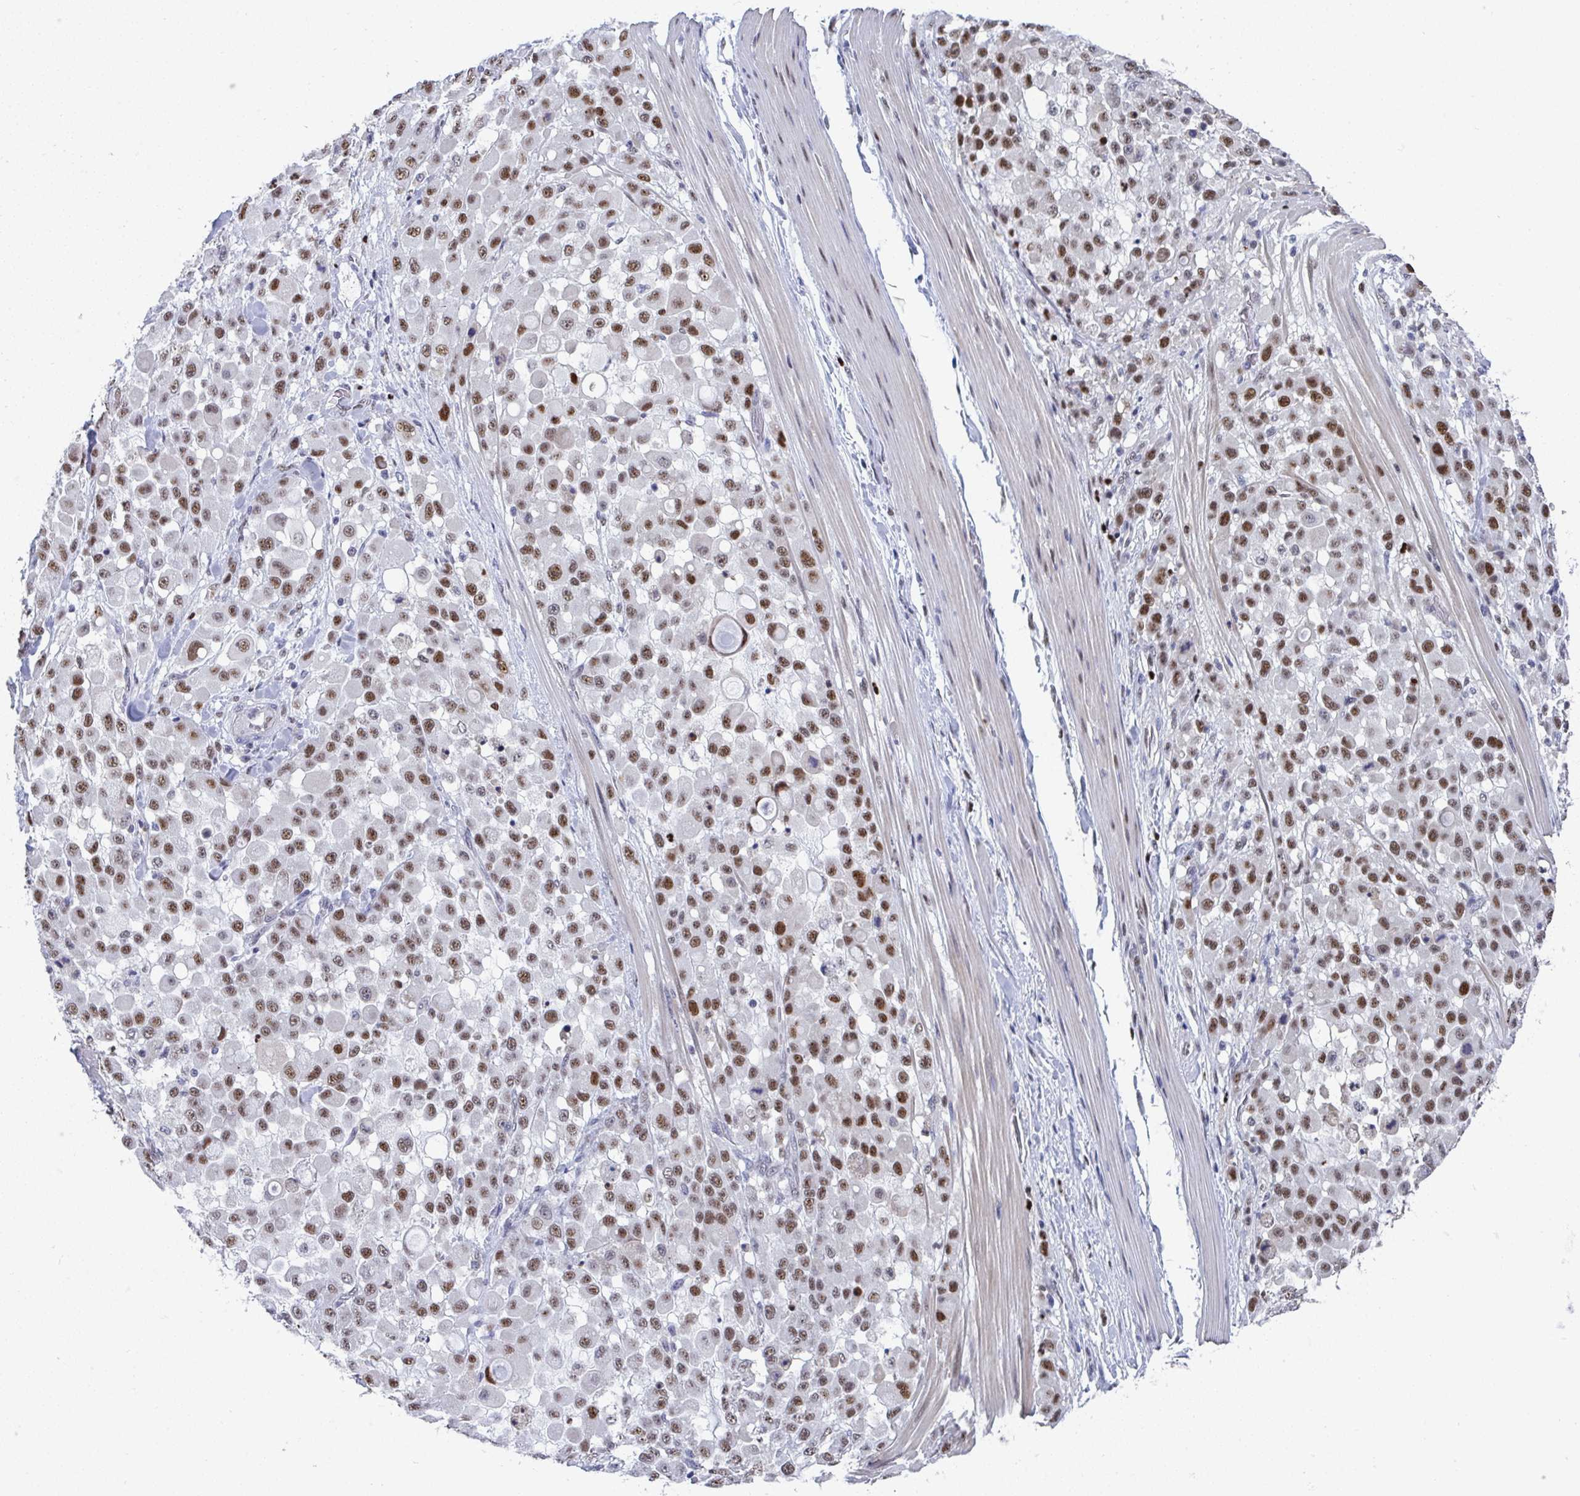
{"staining": {"intensity": "moderate", "quantity": ">75%", "location": "nuclear"}, "tissue": "stomach cancer", "cell_type": "Tumor cells", "image_type": "cancer", "snomed": [{"axis": "morphology", "description": "Adenocarcinoma, NOS"}, {"axis": "topography", "description": "Stomach"}], "caption": "Stomach cancer stained with a protein marker demonstrates moderate staining in tumor cells.", "gene": "JDP2", "patient": {"sex": "female", "age": 76}}